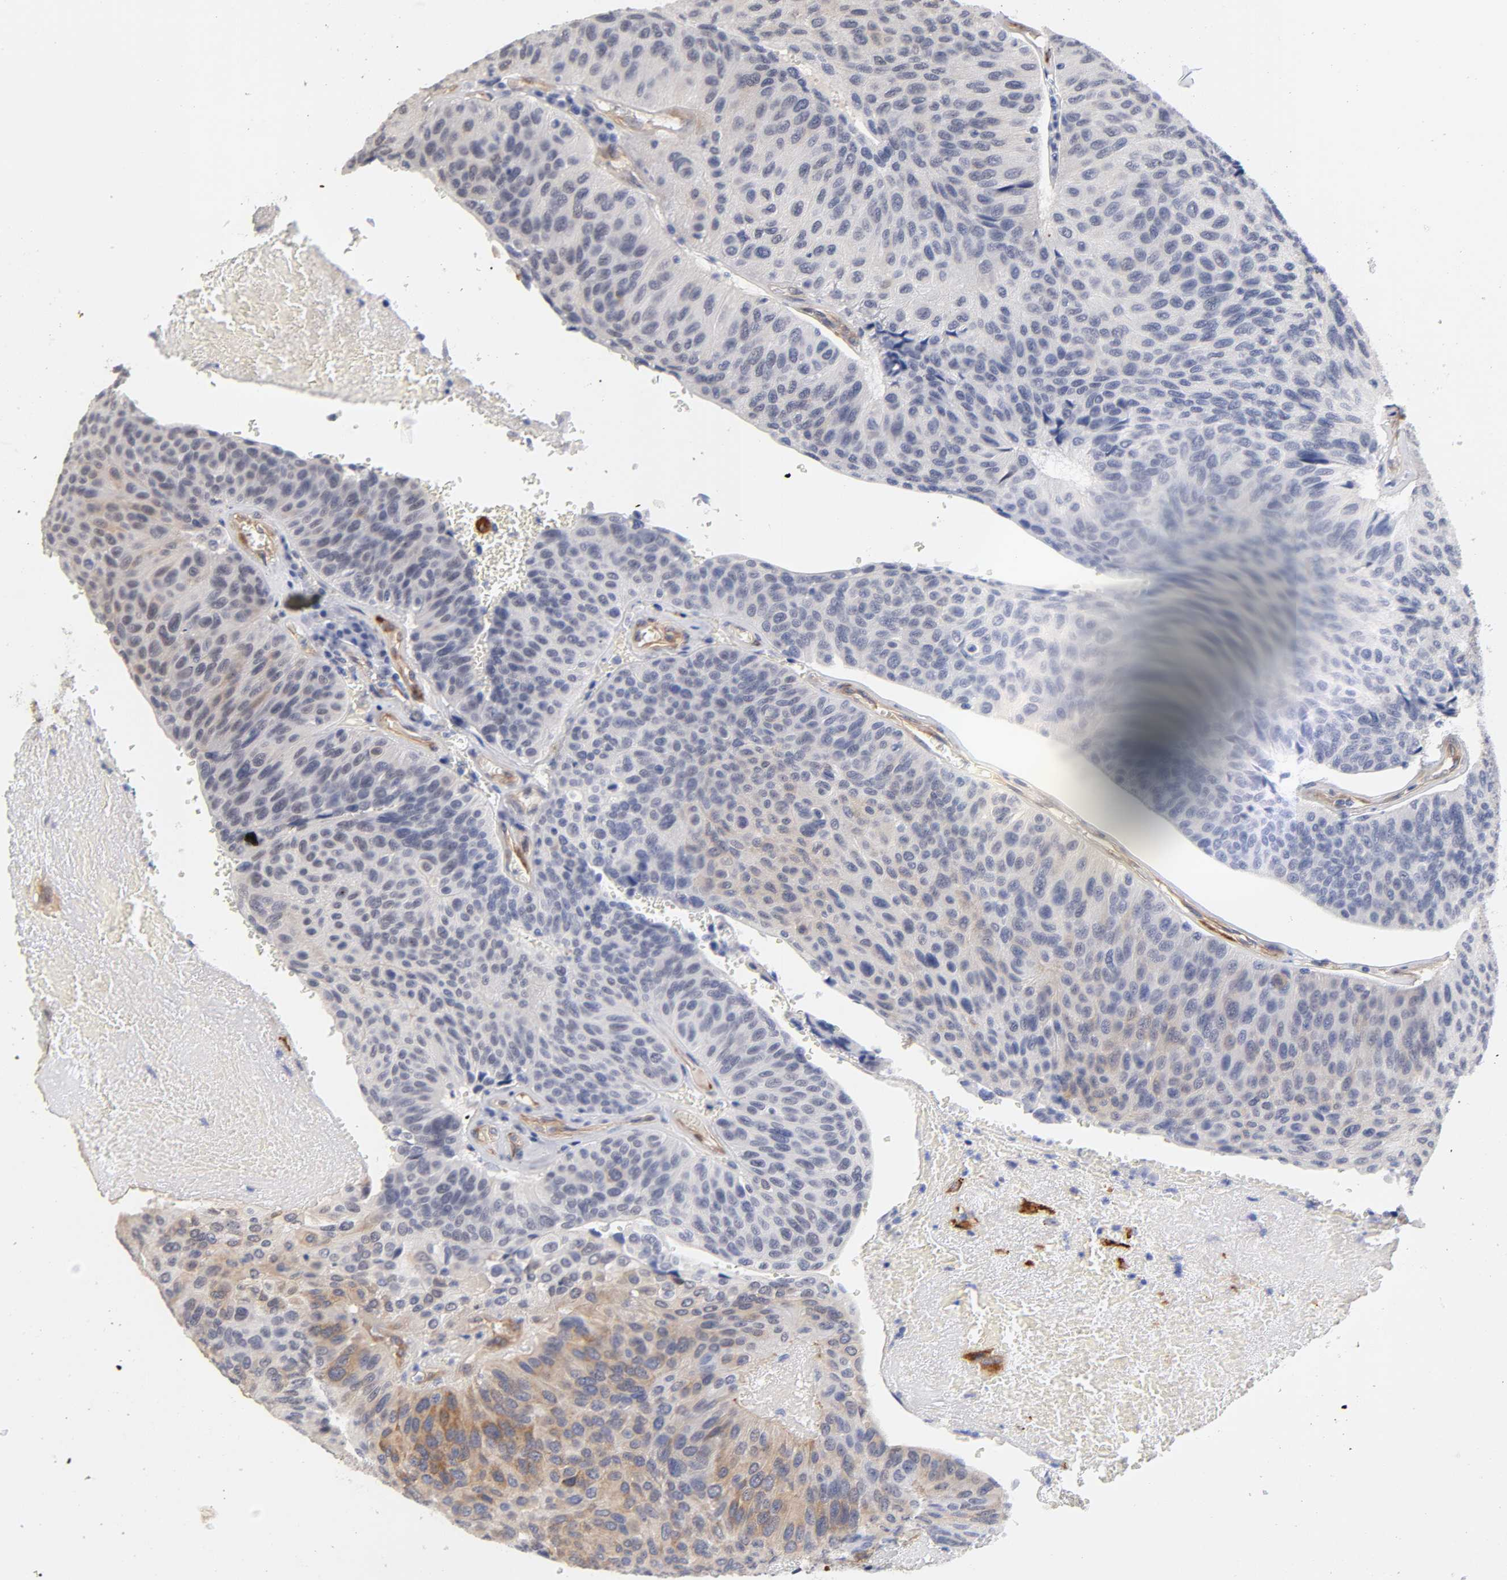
{"staining": {"intensity": "weak", "quantity": "<25%", "location": "cytoplasmic/membranous"}, "tissue": "urothelial cancer", "cell_type": "Tumor cells", "image_type": "cancer", "snomed": [{"axis": "morphology", "description": "Urothelial carcinoma, High grade"}, {"axis": "topography", "description": "Urinary bladder"}], "caption": "This is a image of IHC staining of urothelial carcinoma (high-grade), which shows no expression in tumor cells.", "gene": "LAMB1", "patient": {"sex": "male", "age": 66}}